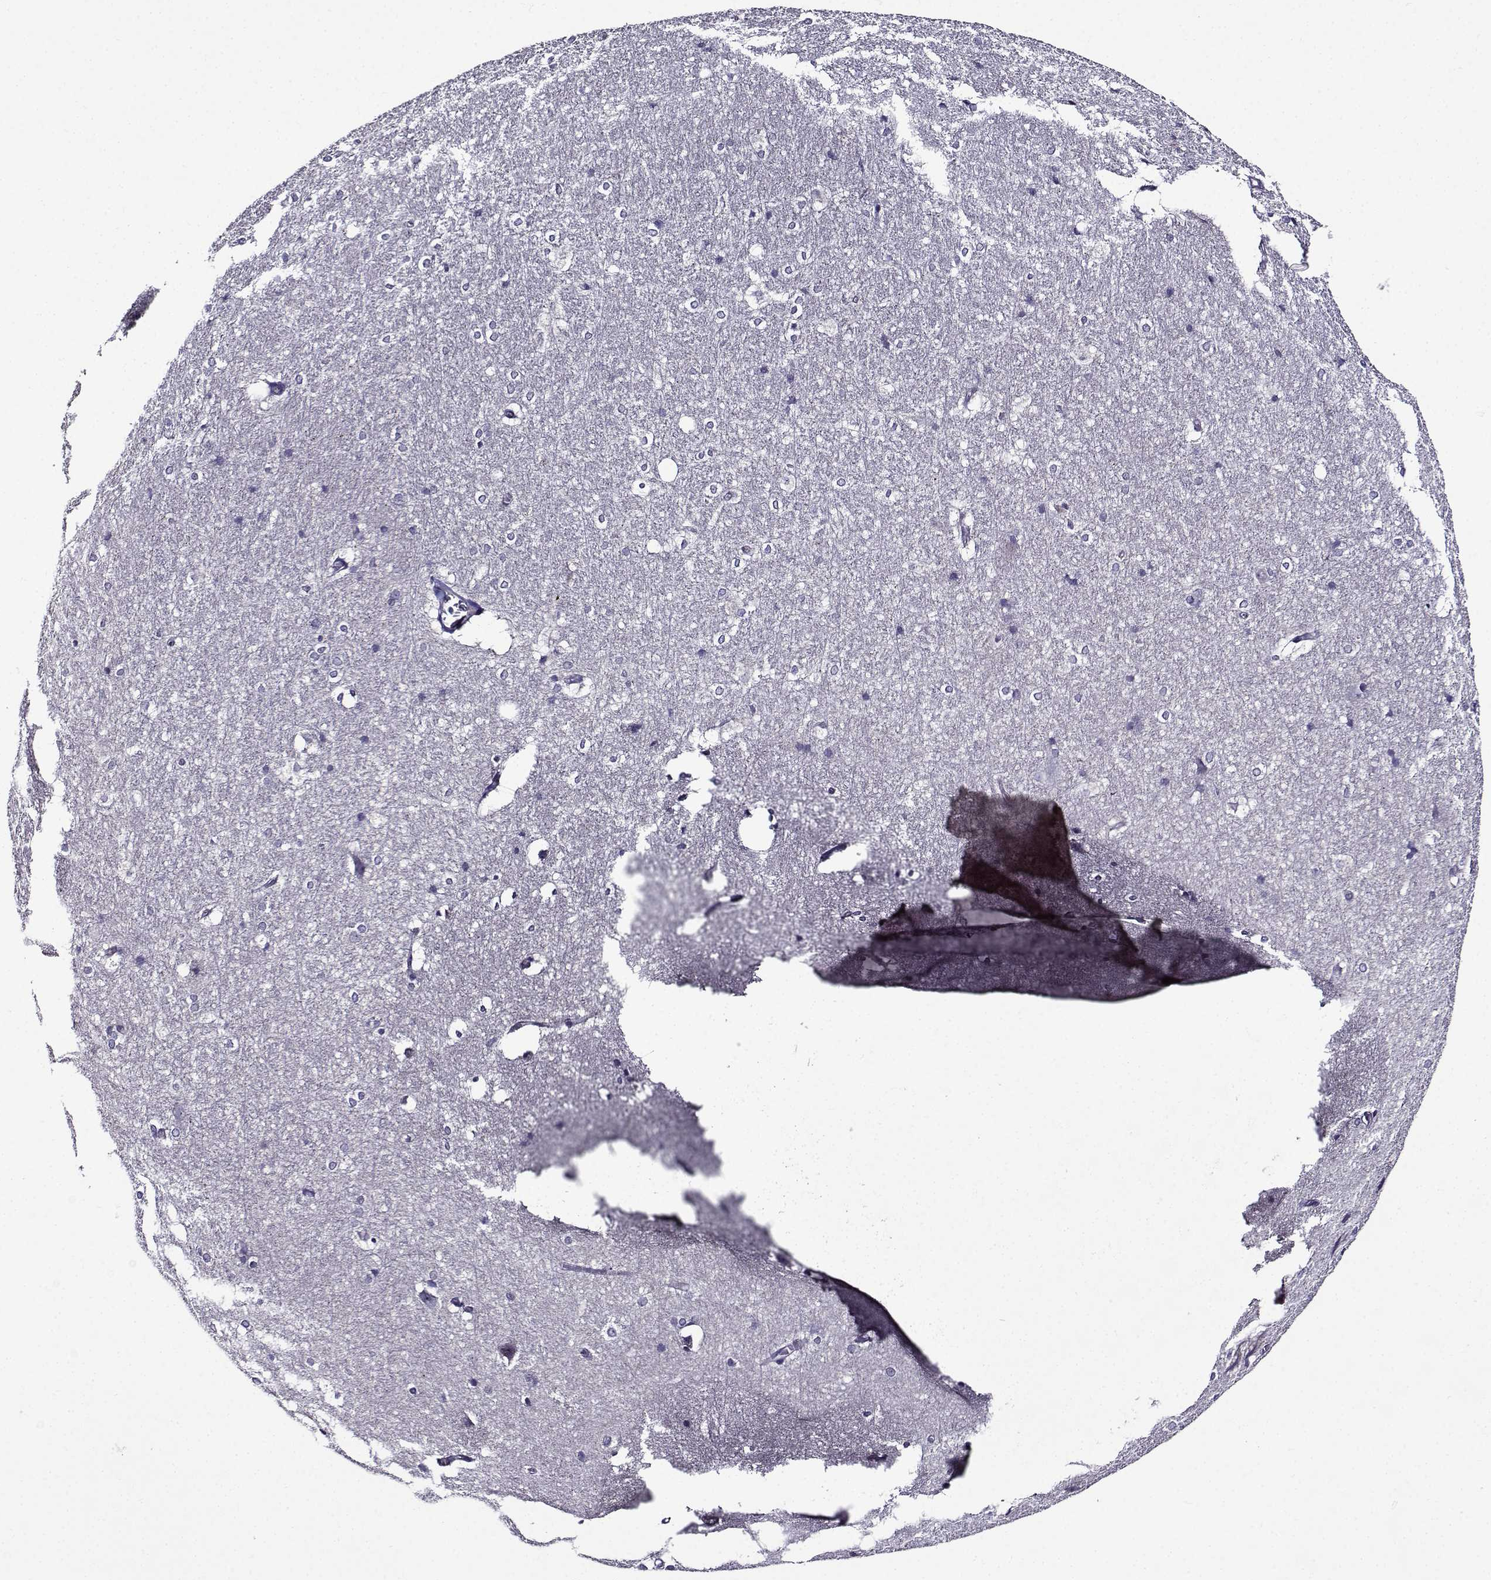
{"staining": {"intensity": "negative", "quantity": "none", "location": "none"}, "tissue": "hippocampus", "cell_type": "Glial cells", "image_type": "normal", "snomed": [{"axis": "morphology", "description": "Normal tissue, NOS"}, {"axis": "topography", "description": "Cerebral cortex"}, {"axis": "topography", "description": "Hippocampus"}], "caption": "The histopathology image reveals no staining of glial cells in normal hippocampus.", "gene": "TMEM266", "patient": {"sex": "female", "age": 19}}